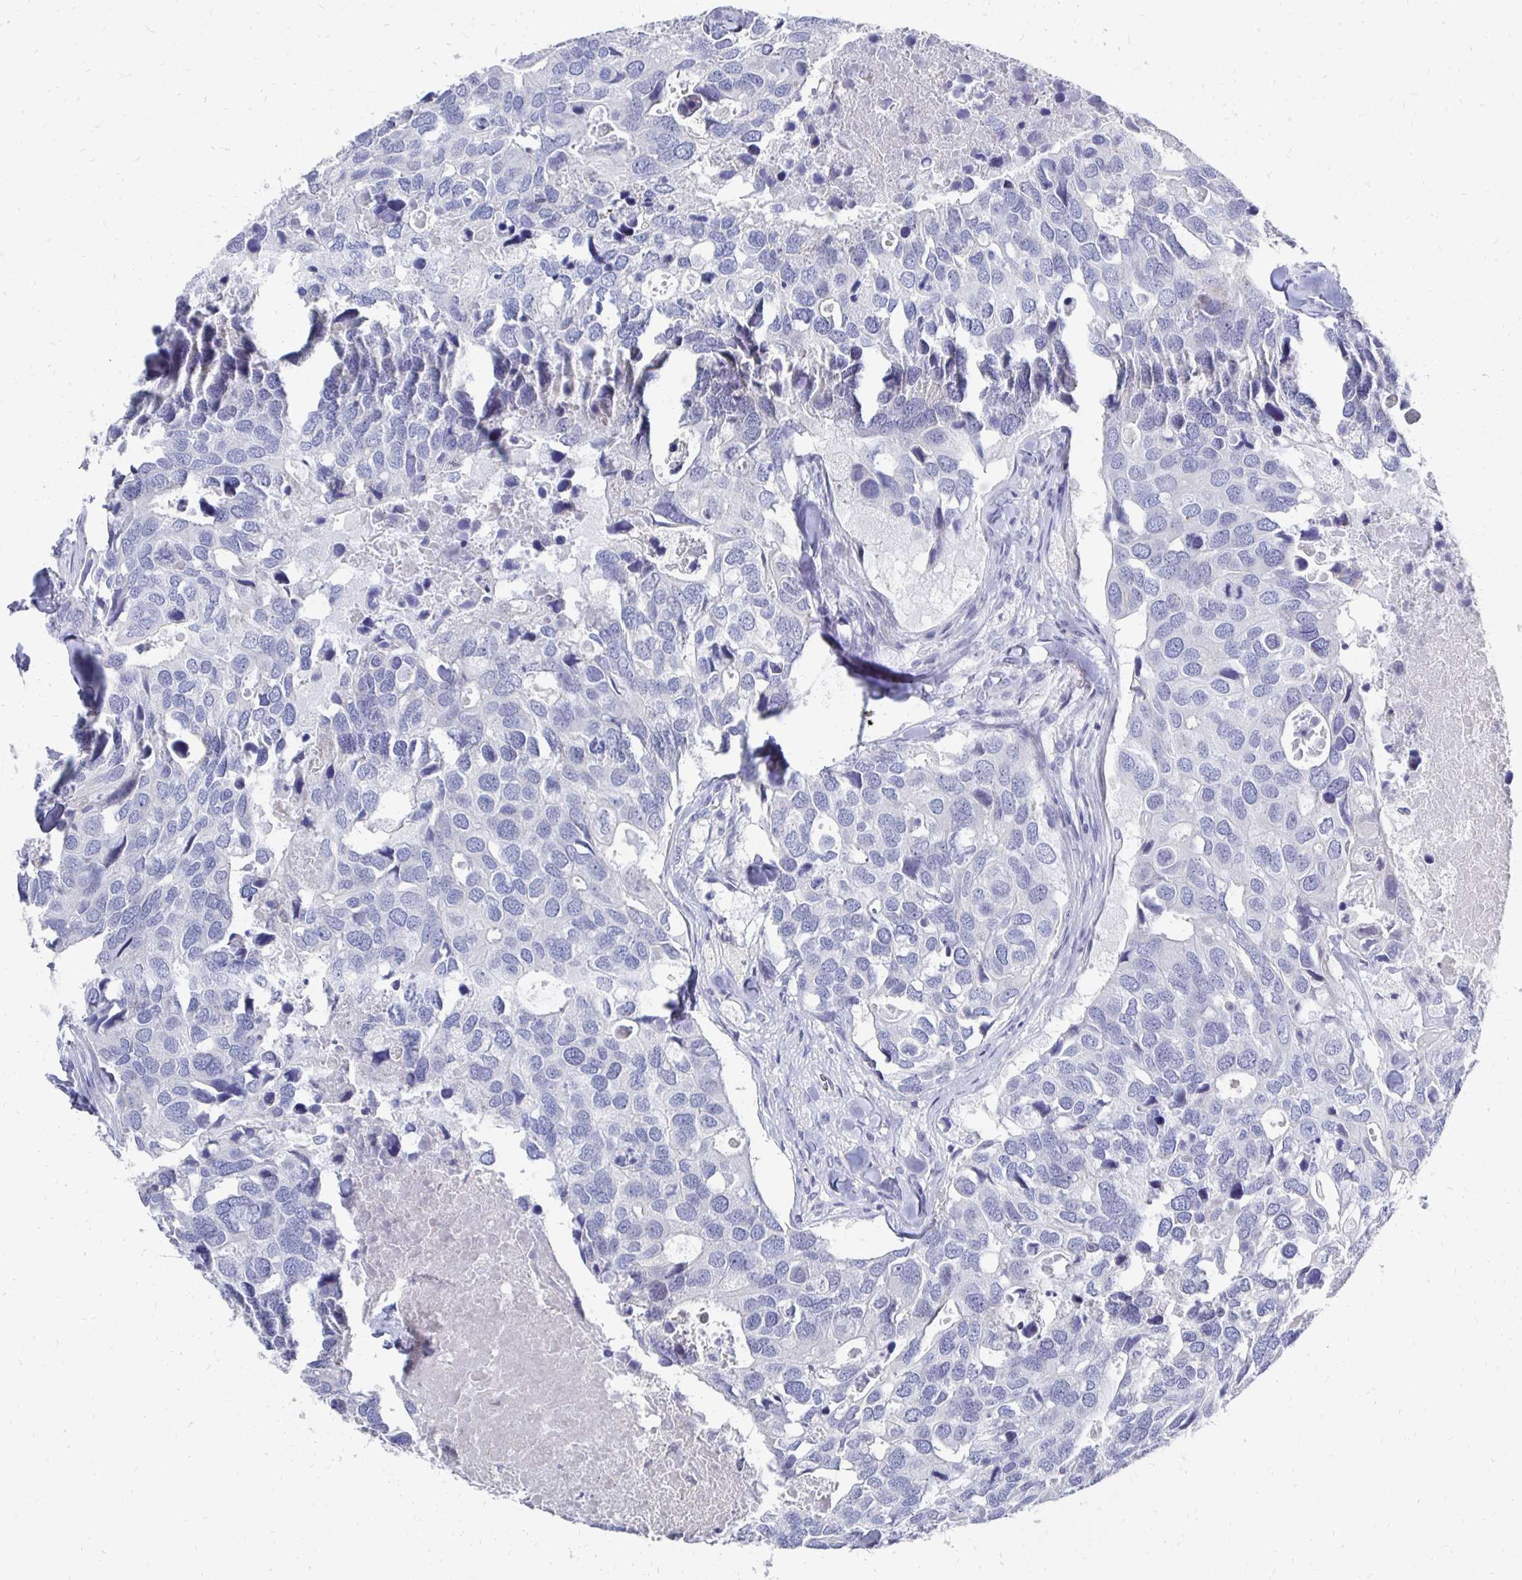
{"staining": {"intensity": "negative", "quantity": "none", "location": "none"}, "tissue": "breast cancer", "cell_type": "Tumor cells", "image_type": "cancer", "snomed": [{"axis": "morphology", "description": "Duct carcinoma"}, {"axis": "topography", "description": "Breast"}], "caption": "The histopathology image demonstrates no significant positivity in tumor cells of breast cancer.", "gene": "SYCP3", "patient": {"sex": "female", "age": 83}}